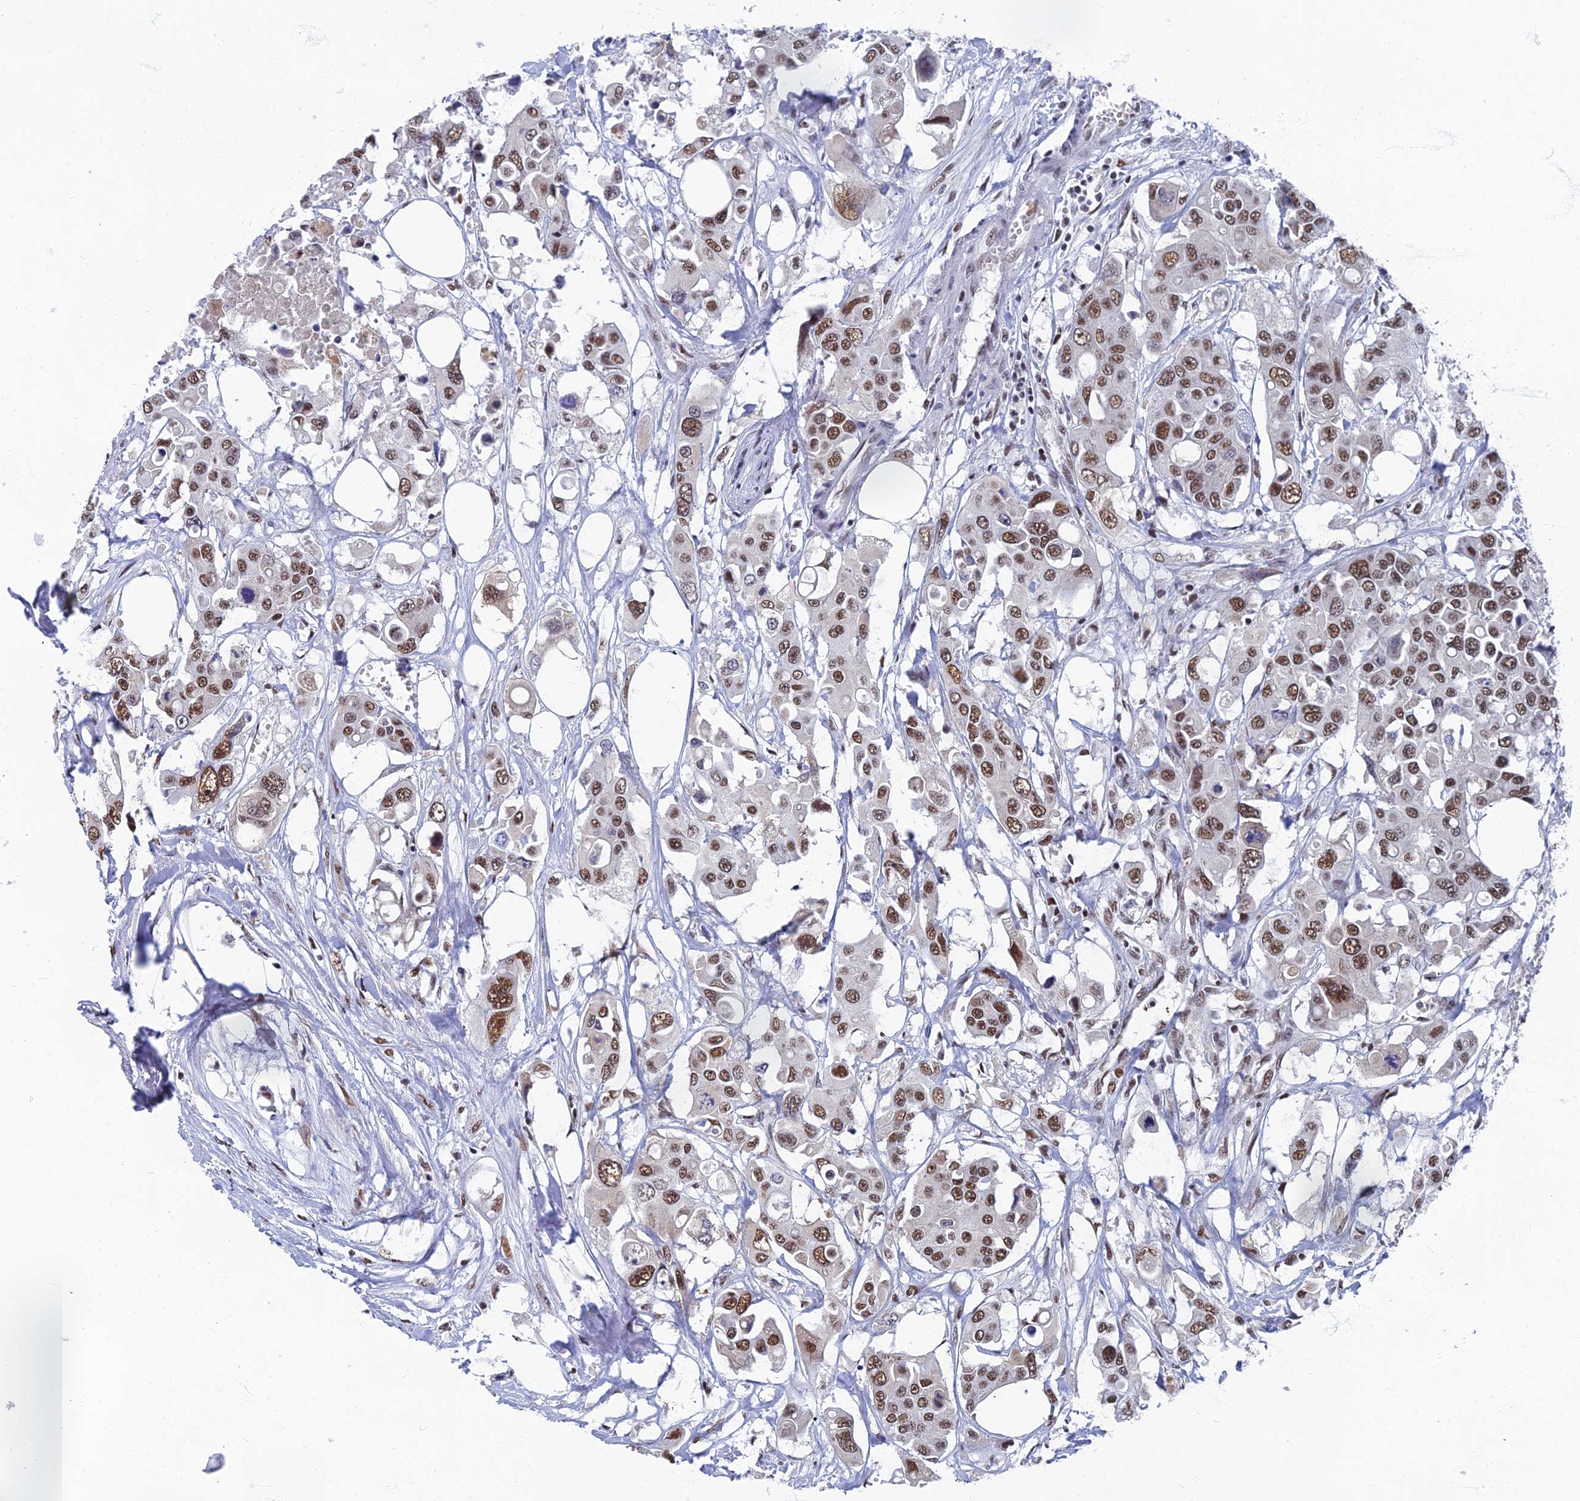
{"staining": {"intensity": "moderate", "quantity": ">75%", "location": "nuclear"}, "tissue": "colorectal cancer", "cell_type": "Tumor cells", "image_type": "cancer", "snomed": [{"axis": "morphology", "description": "Adenocarcinoma, NOS"}, {"axis": "topography", "description": "Colon"}], "caption": "This is a histology image of immunohistochemistry staining of colorectal cancer, which shows moderate expression in the nuclear of tumor cells.", "gene": "TAF13", "patient": {"sex": "male", "age": 77}}